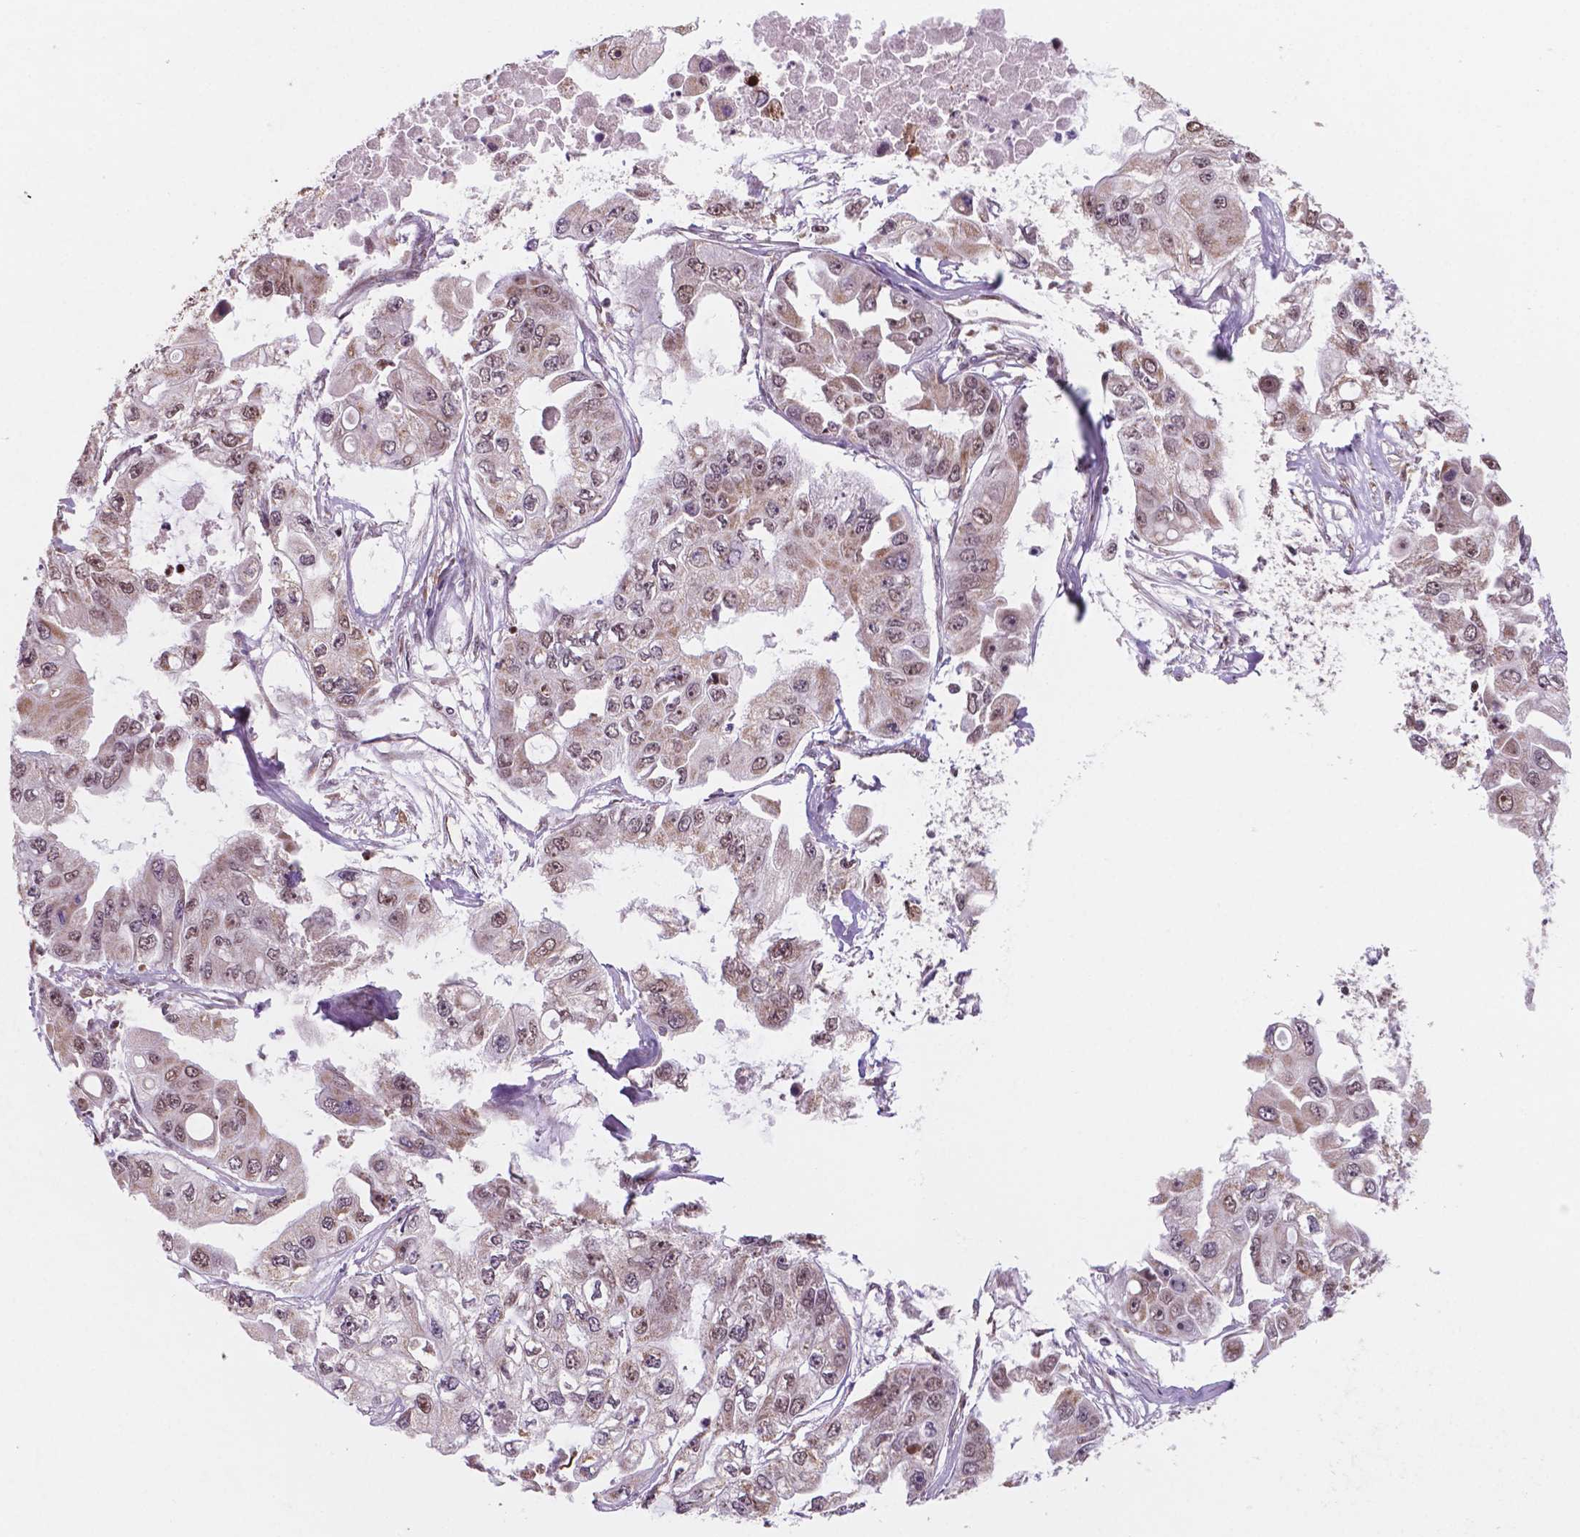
{"staining": {"intensity": "weak", "quantity": "25%-75%", "location": "cytoplasmic/membranous,nuclear"}, "tissue": "ovarian cancer", "cell_type": "Tumor cells", "image_type": "cancer", "snomed": [{"axis": "morphology", "description": "Cystadenocarcinoma, serous, NOS"}, {"axis": "topography", "description": "Ovary"}], "caption": "Immunohistochemistry staining of ovarian cancer, which reveals low levels of weak cytoplasmic/membranous and nuclear expression in about 25%-75% of tumor cells indicating weak cytoplasmic/membranous and nuclear protein staining. The staining was performed using DAB (brown) for protein detection and nuclei were counterstained in hematoxylin (blue).", "gene": "NDUFA10", "patient": {"sex": "female", "age": 56}}